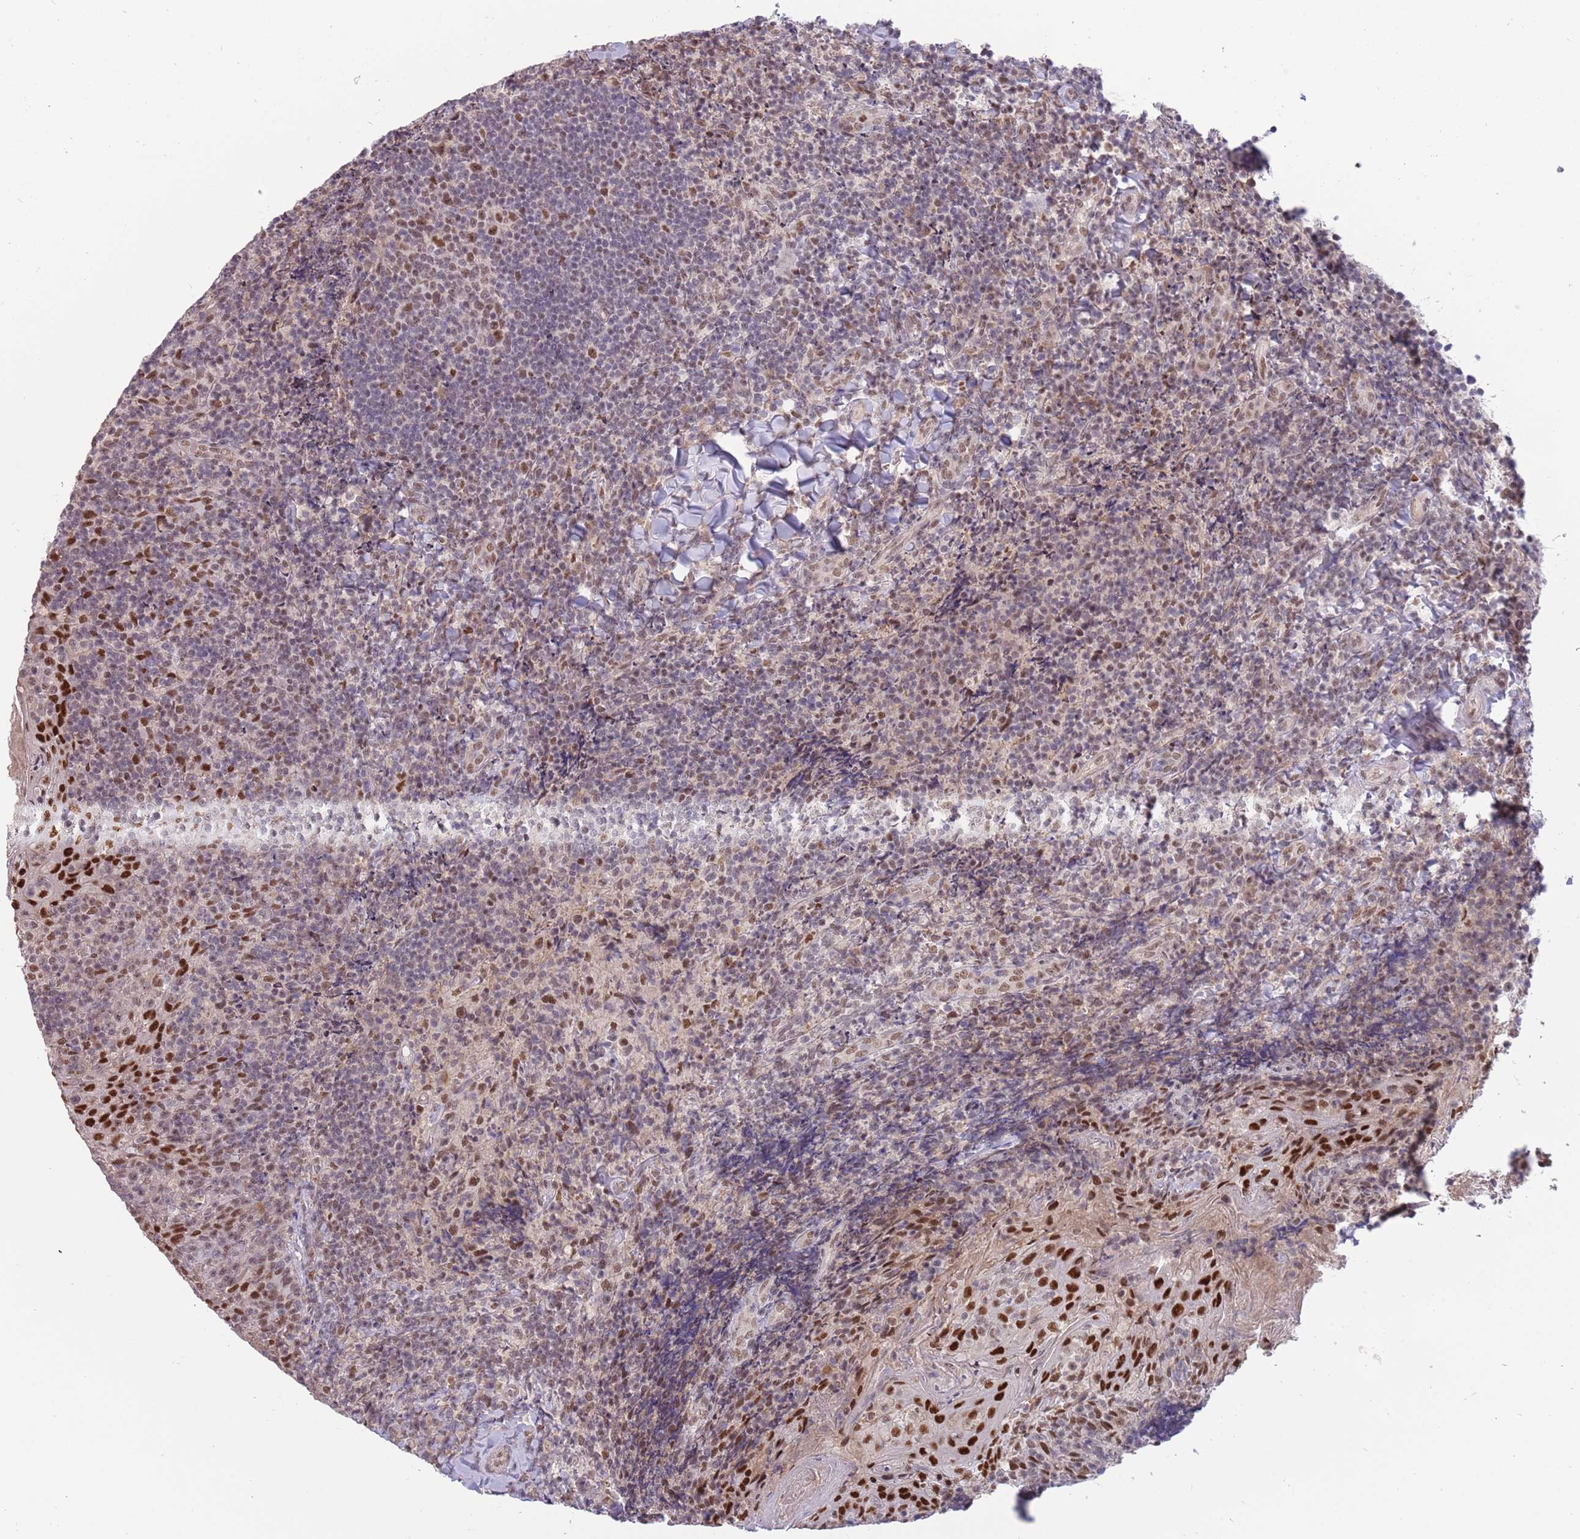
{"staining": {"intensity": "moderate", "quantity": "<25%", "location": "nuclear"}, "tissue": "tonsil", "cell_type": "Germinal center cells", "image_type": "normal", "snomed": [{"axis": "morphology", "description": "Normal tissue, NOS"}, {"axis": "topography", "description": "Tonsil"}], "caption": "High-magnification brightfield microscopy of benign tonsil stained with DAB (brown) and counterstained with hematoxylin (blue). germinal center cells exhibit moderate nuclear staining is identified in about<25% of cells.", "gene": "ZBTB7A", "patient": {"sex": "female", "age": 10}}